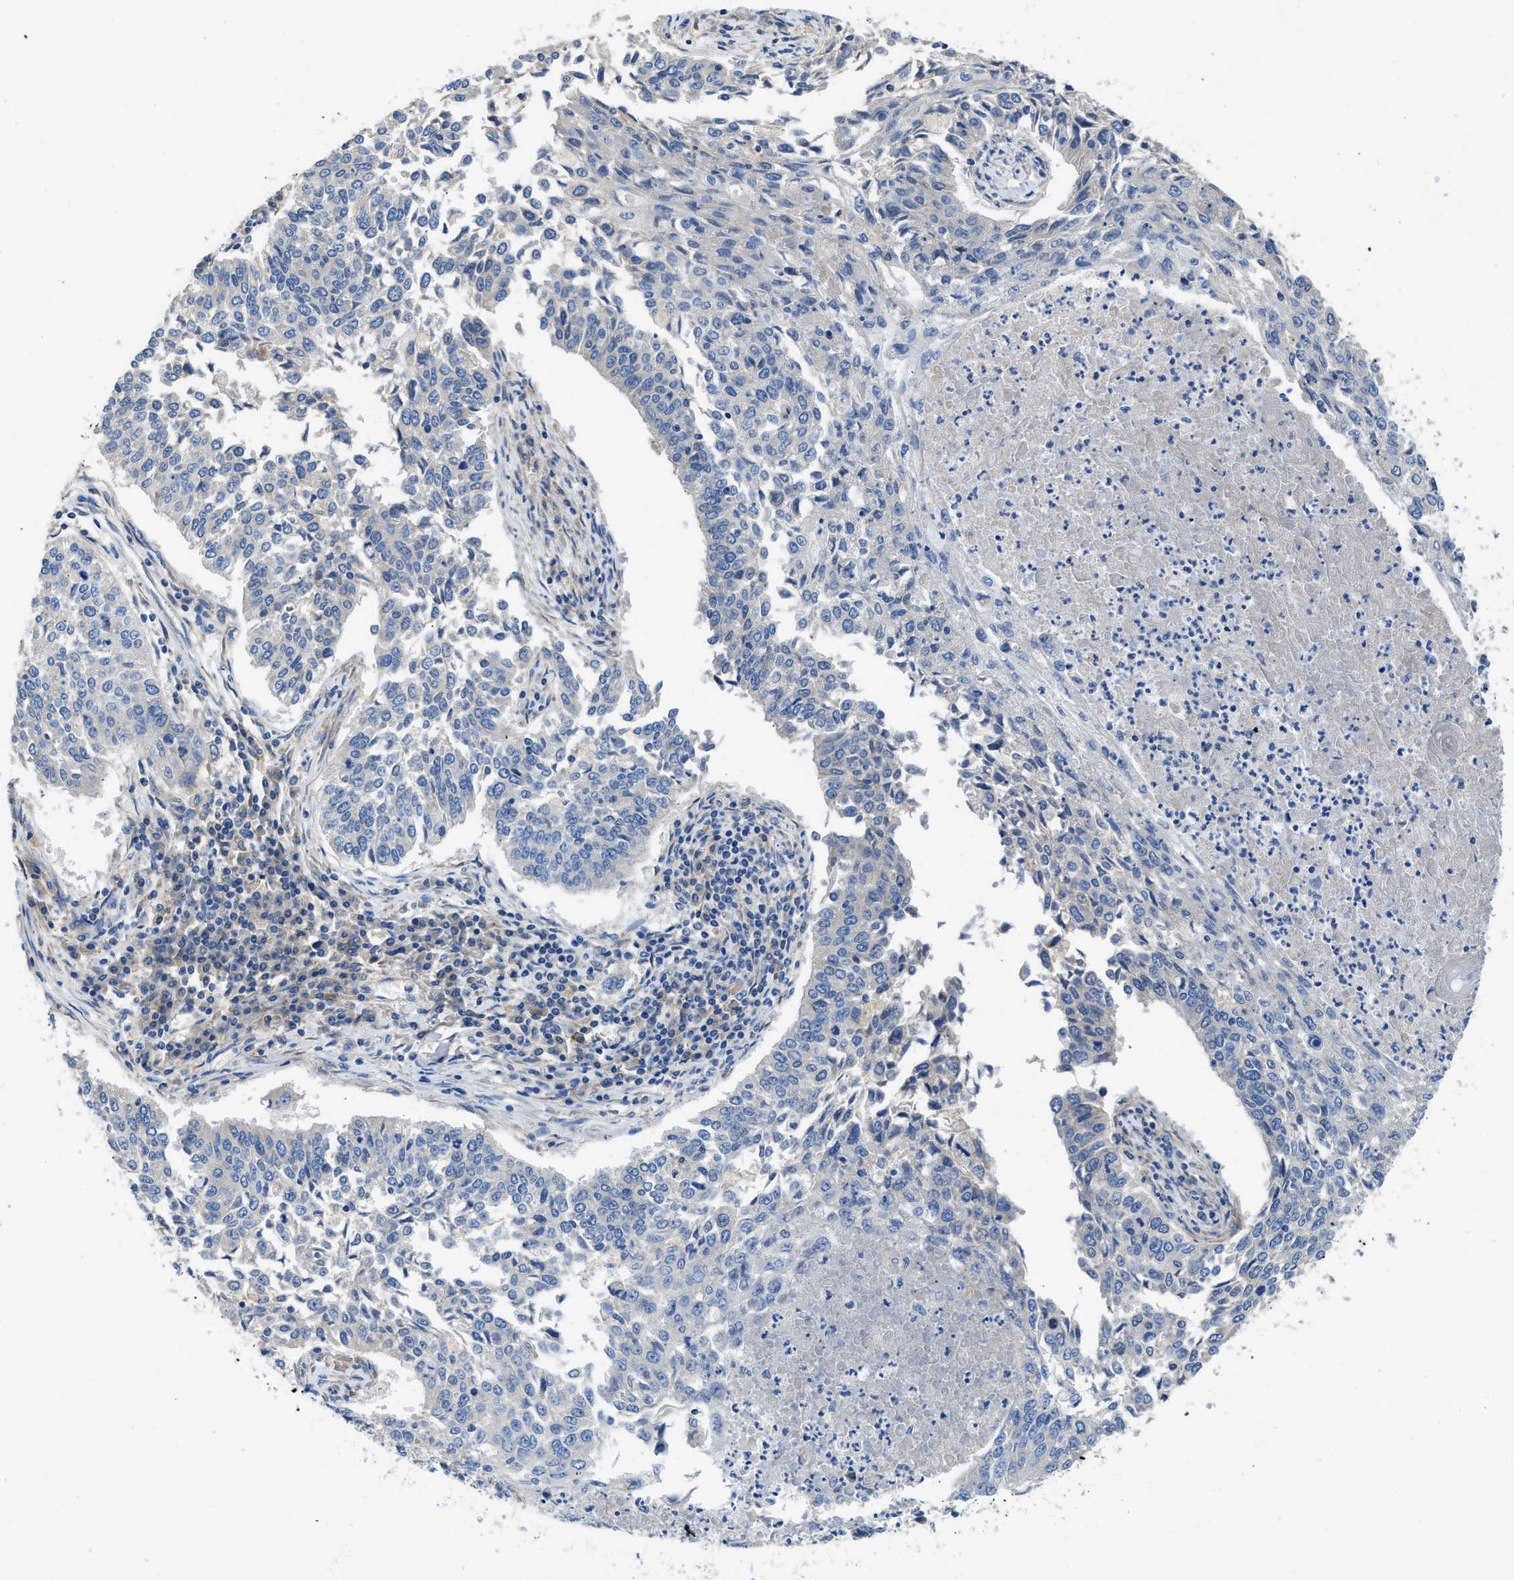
{"staining": {"intensity": "negative", "quantity": "none", "location": "none"}, "tissue": "lung cancer", "cell_type": "Tumor cells", "image_type": "cancer", "snomed": [{"axis": "morphology", "description": "Normal tissue, NOS"}, {"axis": "morphology", "description": "Squamous cell carcinoma, NOS"}, {"axis": "topography", "description": "Cartilage tissue"}, {"axis": "topography", "description": "Bronchus"}, {"axis": "topography", "description": "Lung"}], "caption": "A photomicrograph of squamous cell carcinoma (lung) stained for a protein shows no brown staining in tumor cells.", "gene": "C1S", "patient": {"sex": "female", "age": 49}}